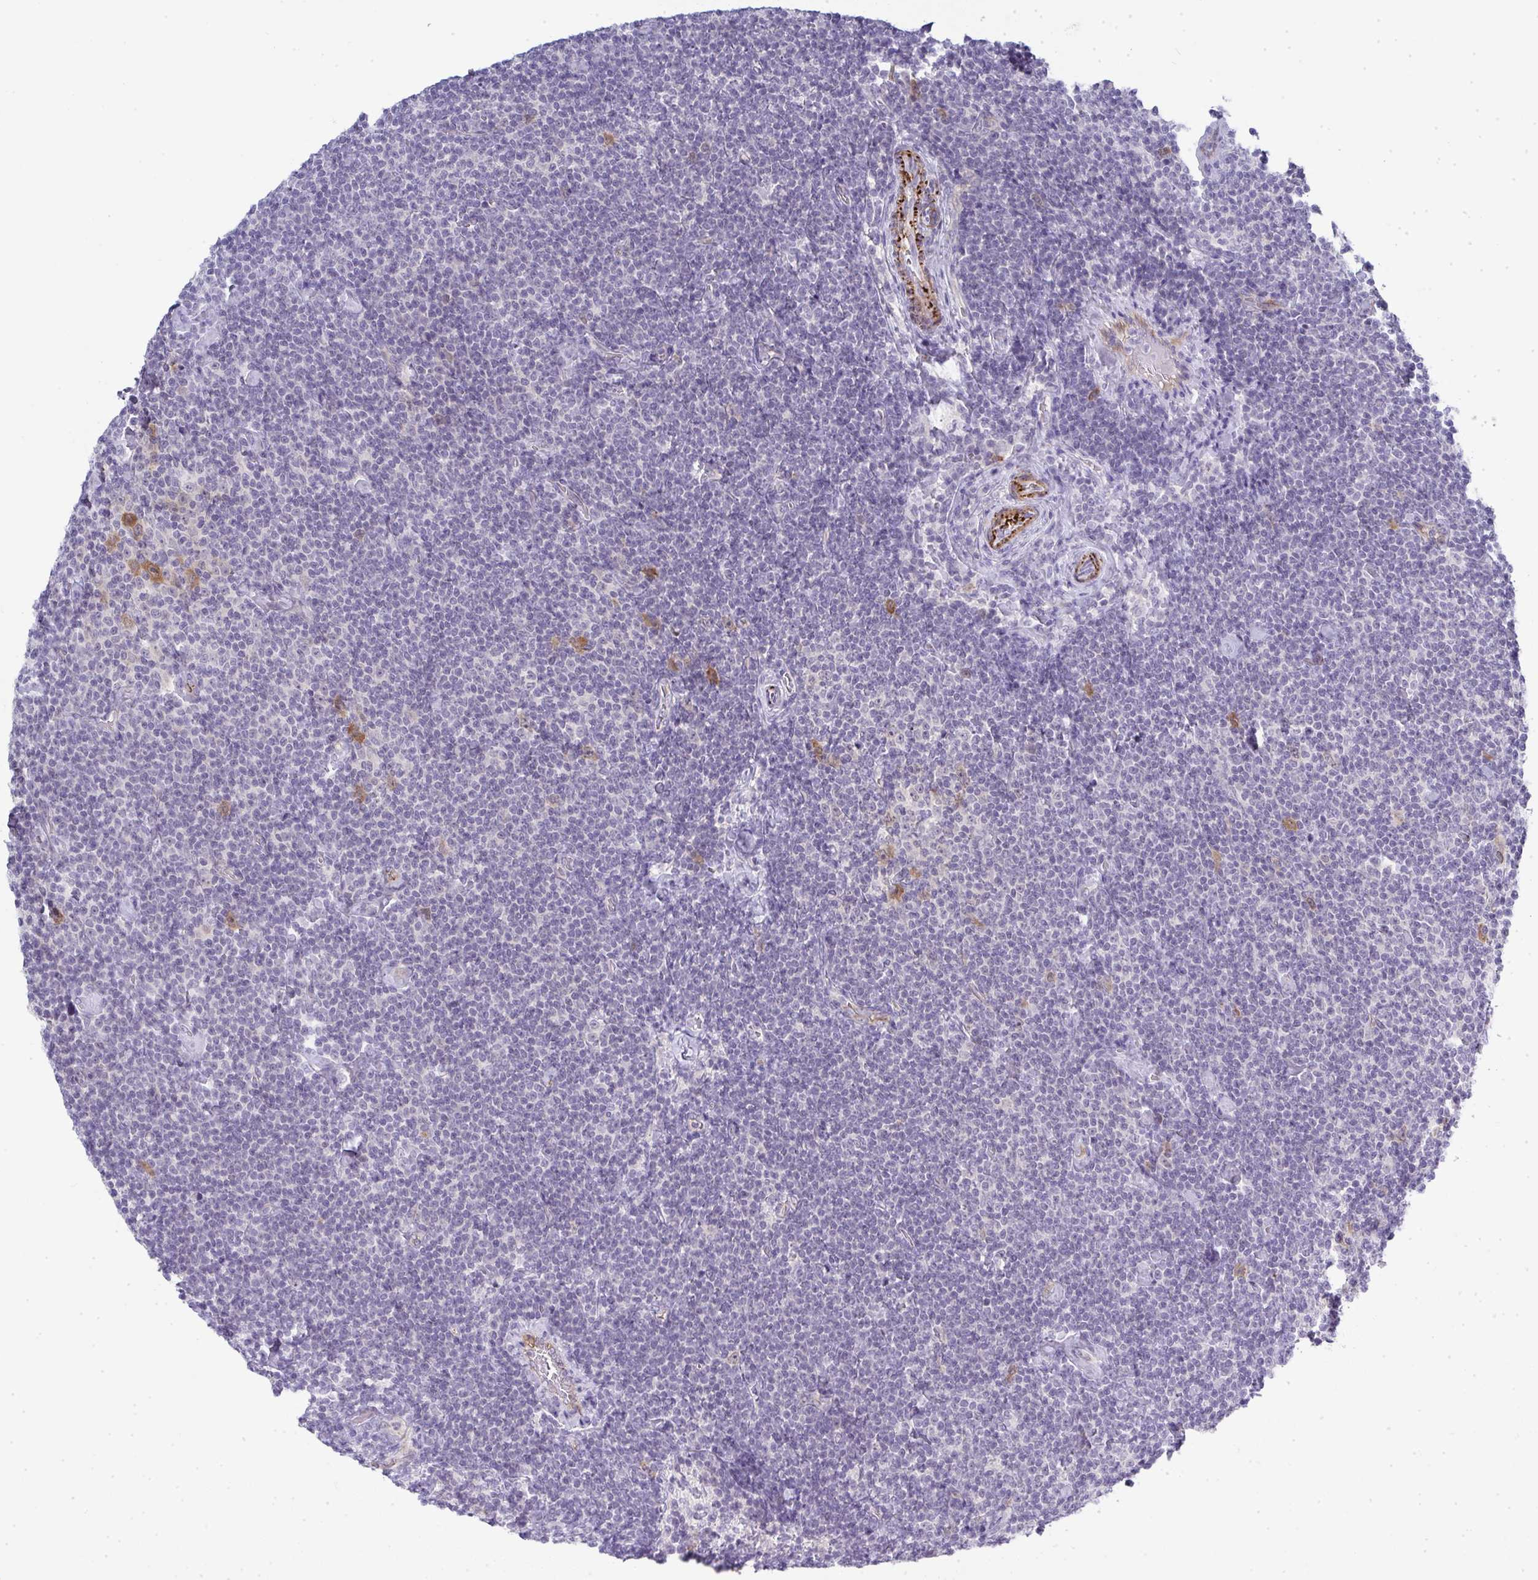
{"staining": {"intensity": "negative", "quantity": "none", "location": "none"}, "tissue": "lymphoma", "cell_type": "Tumor cells", "image_type": "cancer", "snomed": [{"axis": "morphology", "description": "Malignant lymphoma, non-Hodgkin's type, Low grade"}, {"axis": "topography", "description": "Lymph node"}], "caption": "An image of lymphoma stained for a protein shows no brown staining in tumor cells.", "gene": "UBE2S", "patient": {"sex": "male", "age": 81}}